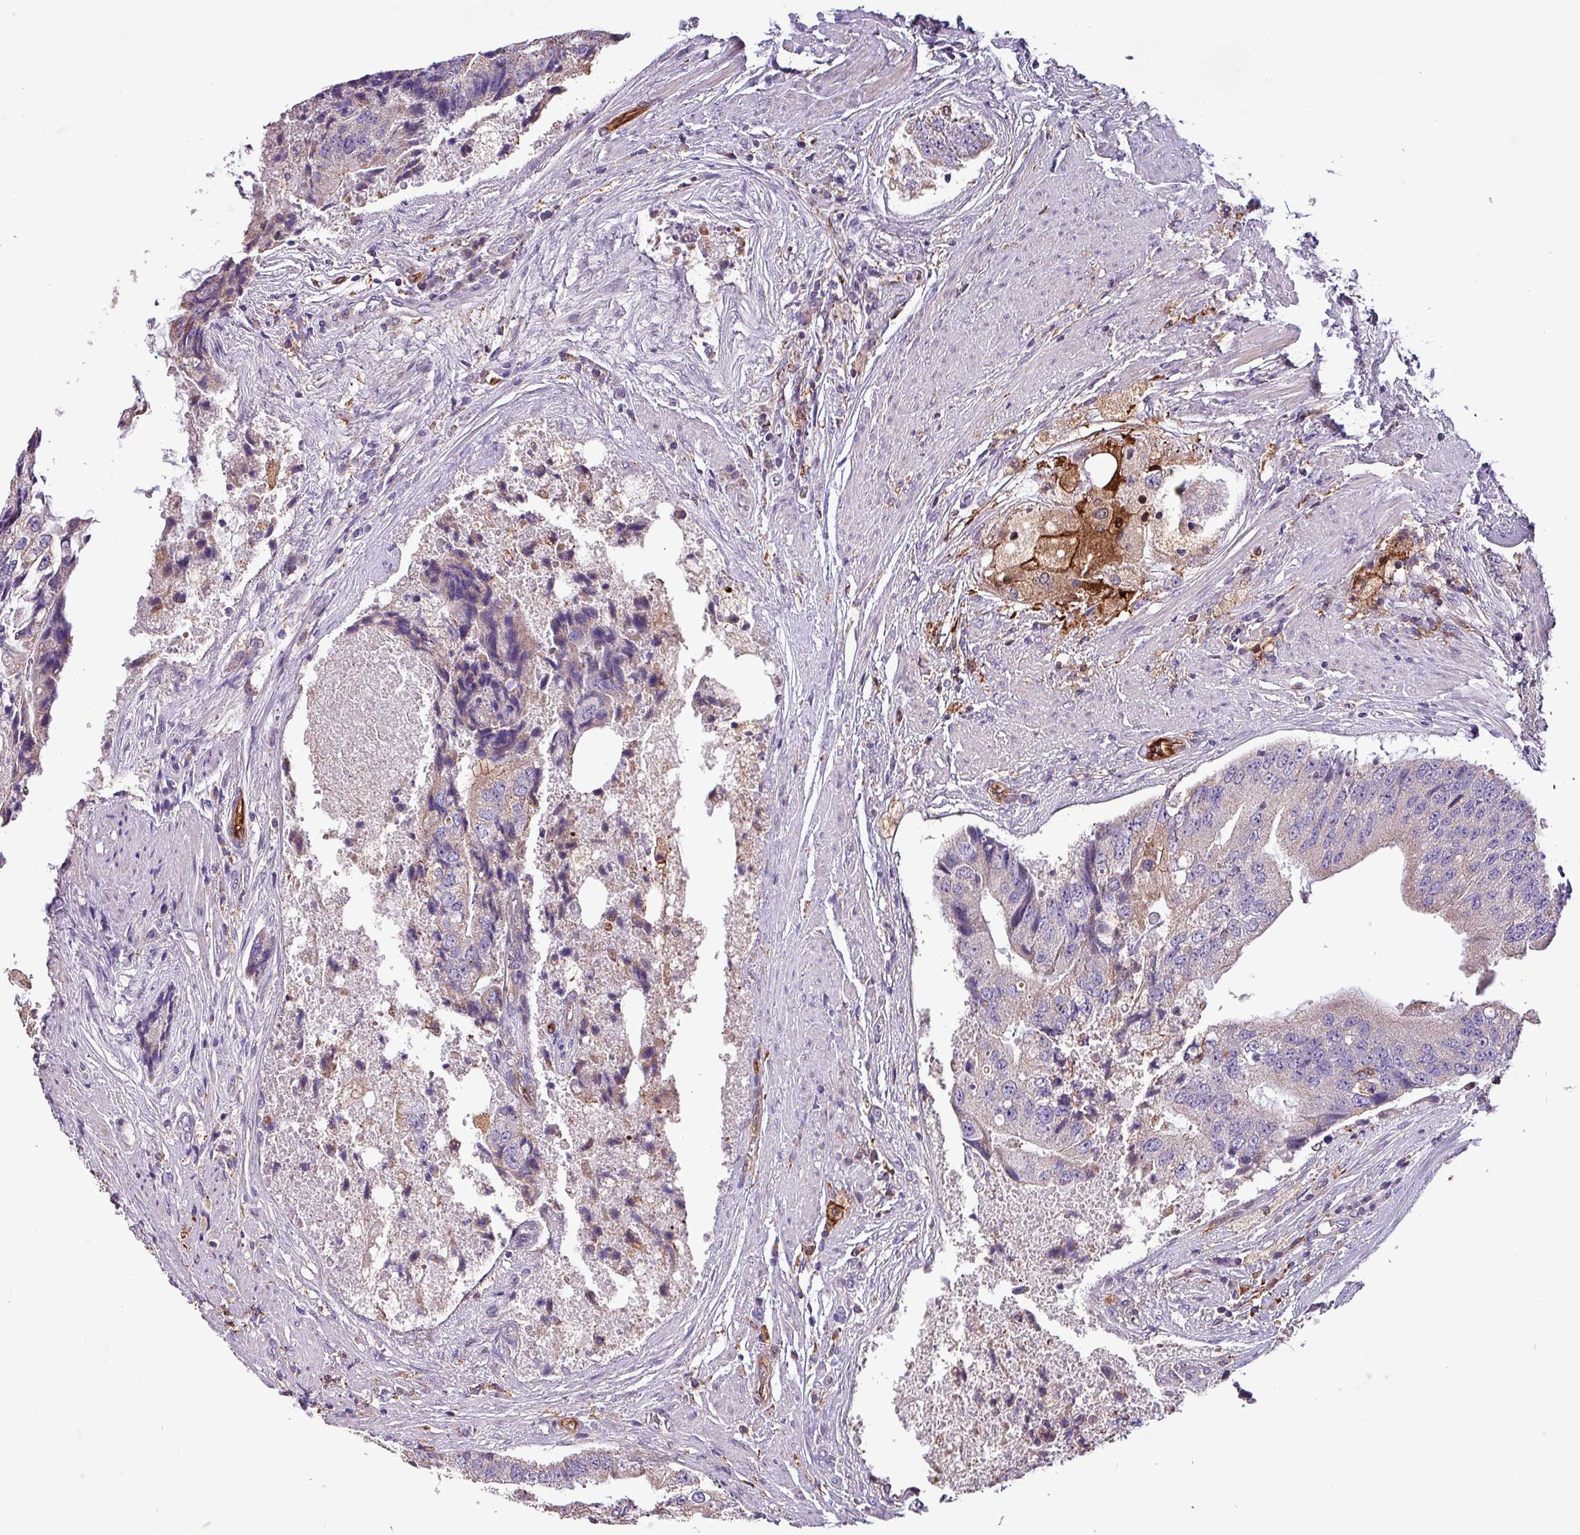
{"staining": {"intensity": "weak", "quantity": "<25%", "location": "cytoplasmic/membranous"}, "tissue": "prostate cancer", "cell_type": "Tumor cells", "image_type": "cancer", "snomed": [{"axis": "morphology", "description": "Adenocarcinoma, High grade"}, {"axis": "topography", "description": "Prostate"}], "caption": "DAB (3,3'-diaminobenzidine) immunohistochemical staining of human prostate adenocarcinoma (high-grade) displays no significant positivity in tumor cells. (Brightfield microscopy of DAB (3,3'-diaminobenzidine) immunohistochemistry (IHC) at high magnification).", "gene": "SCIN", "patient": {"sex": "male", "age": 70}}